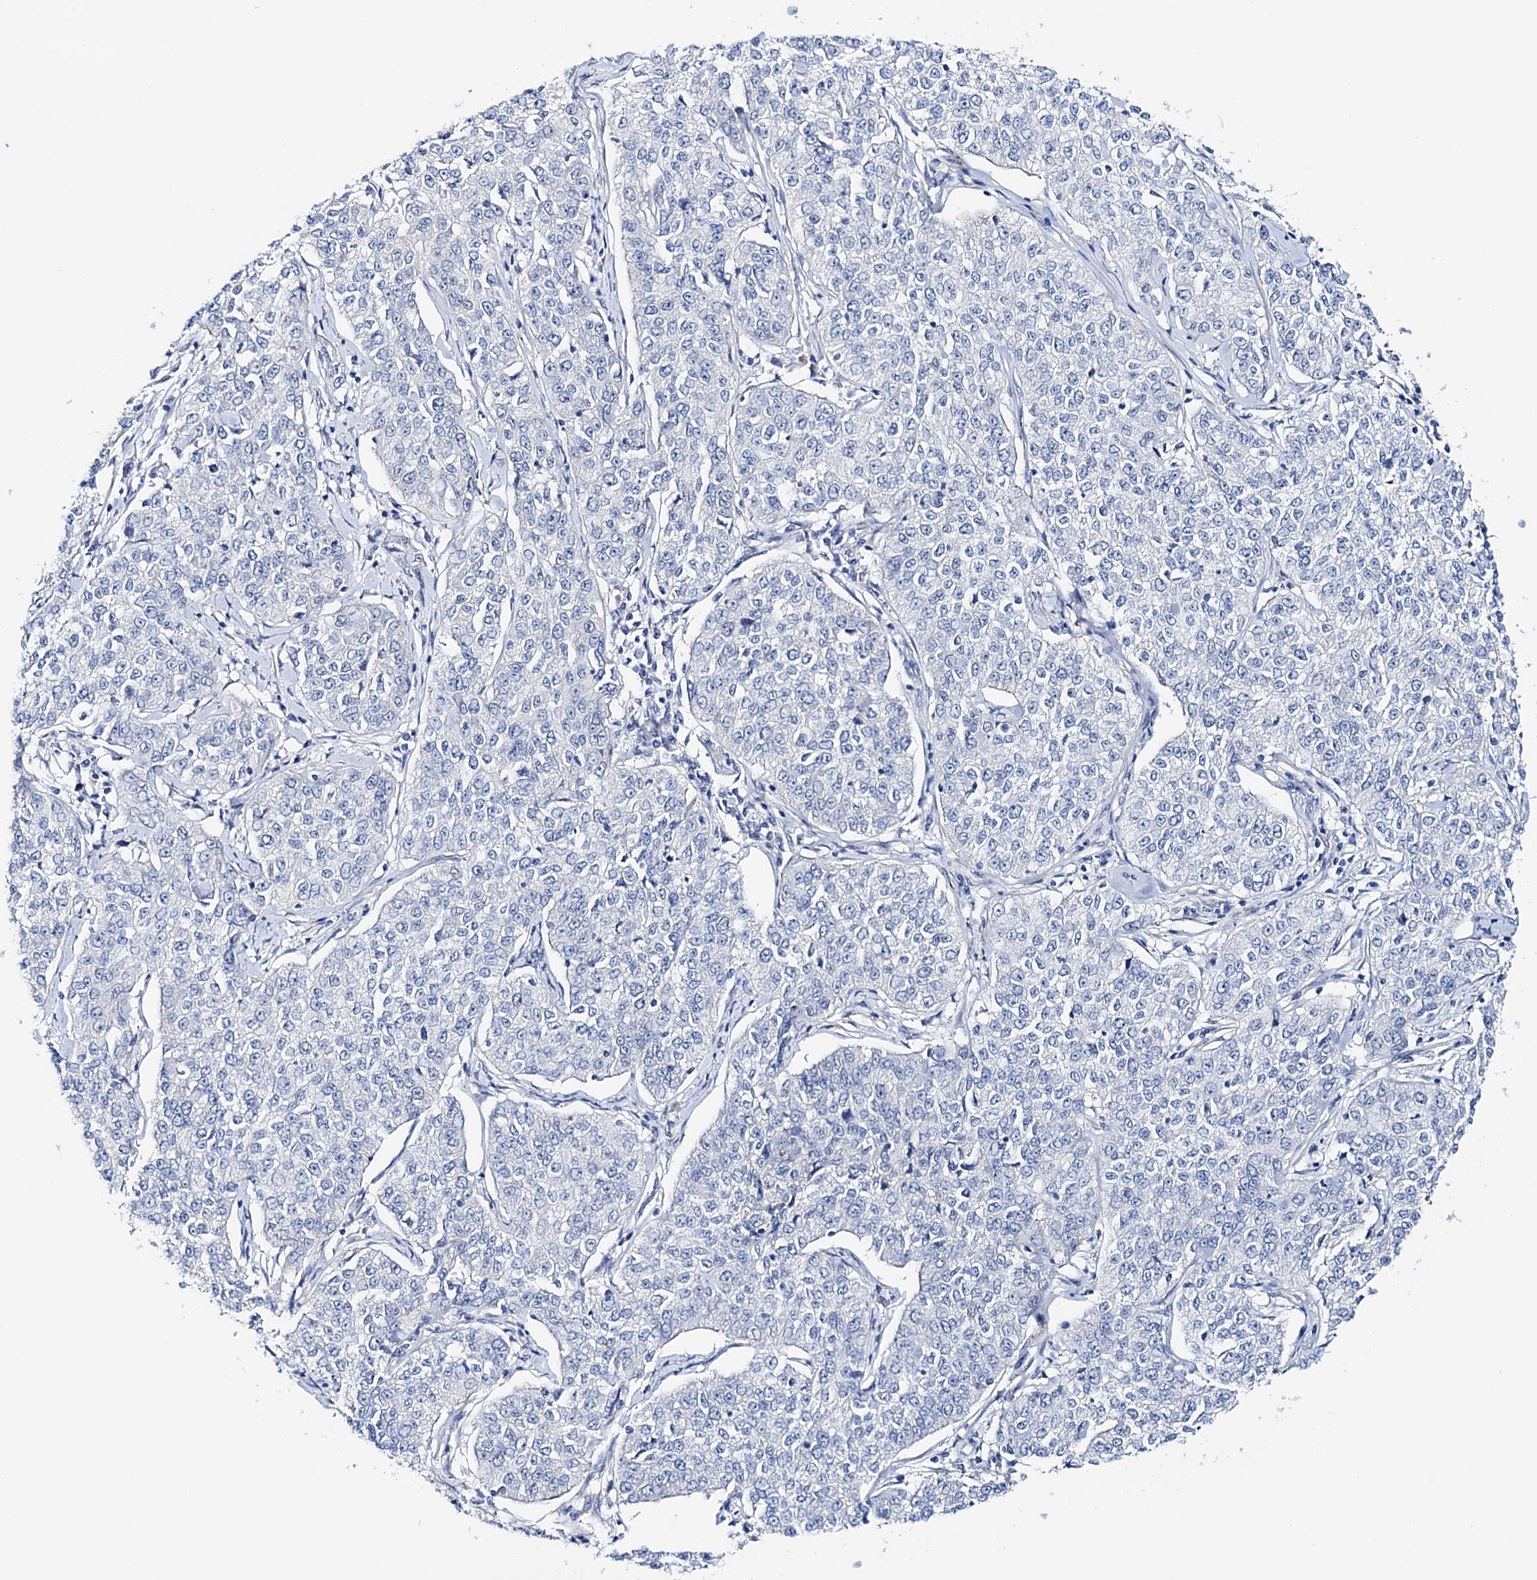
{"staining": {"intensity": "negative", "quantity": "none", "location": "none"}, "tissue": "cervical cancer", "cell_type": "Tumor cells", "image_type": "cancer", "snomed": [{"axis": "morphology", "description": "Squamous cell carcinoma, NOS"}, {"axis": "topography", "description": "Cervix"}], "caption": "Histopathology image shows no protein positivity in tumor cells of cervical squamous cell carcinoma tissue. (DAB IHC with hematoxylin counter stain).", "gene": "SHROOM1", "patient": {"sex": "female", "age": 35}}